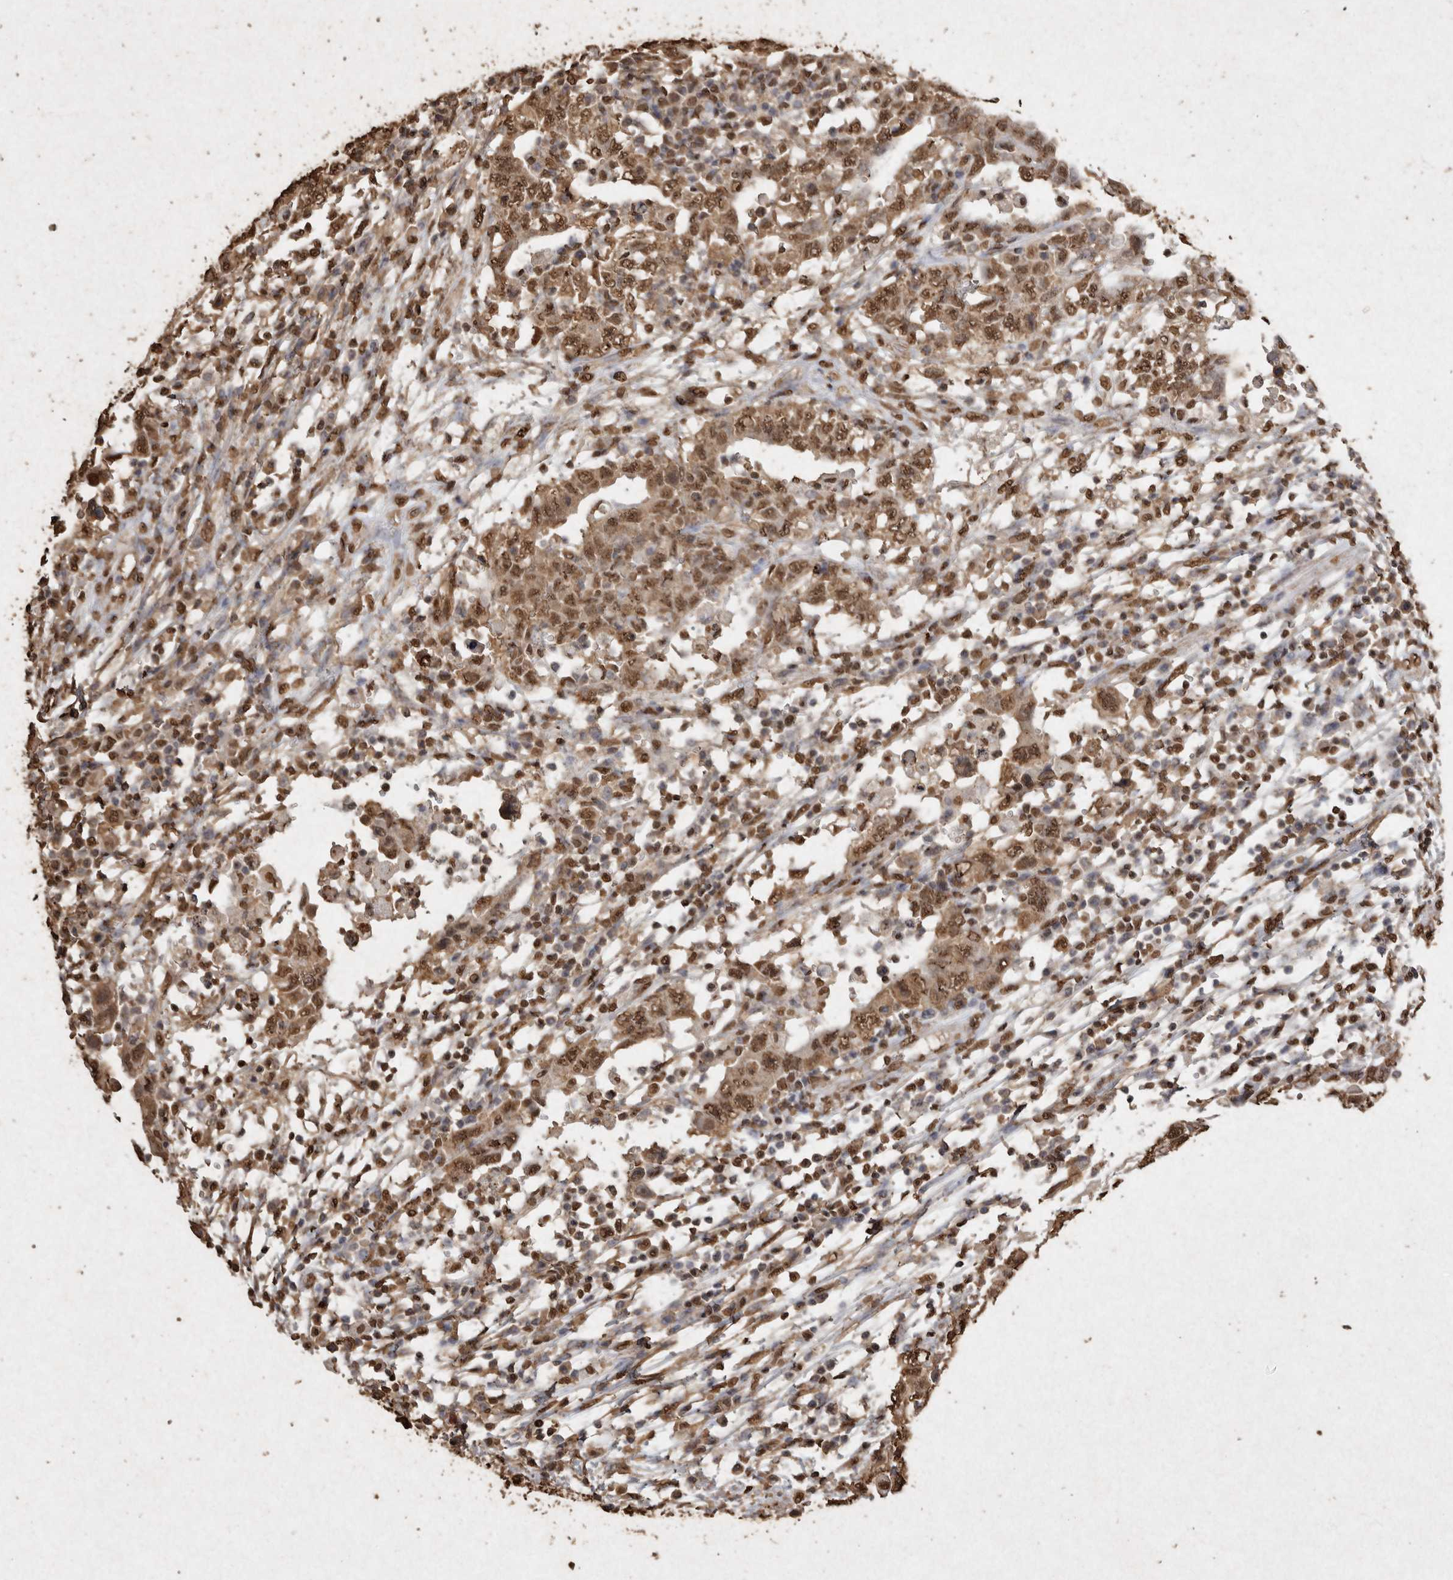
{"staining": {"intensity": "moderate", "quantity": ">75%", "location": "cytoplasmic/membranous,nuclear"}, "tissue": "testis cancer", "cell_type": "Tumor cells", "image_type": "cancer", "snomed": [{"axis": "morphology", "description": "Carcinoma, Embryonal, NOS"}, {"axis": "topography", "description": "Testis"}], "caption": "Immunohistochemistry image of neoplastic tissue: human embryonal carcinoma (testis) stained using immunohistochemistry reveals medium levels of moderate protein expression localized specifically in the cytoplasmic/membranous and nuclear of tumor cells, appearing as a cytoplasmic/membranous and nuclear brown color.", "gene": "FSTL3", "patient": {"sex": "male", "age": 26}}